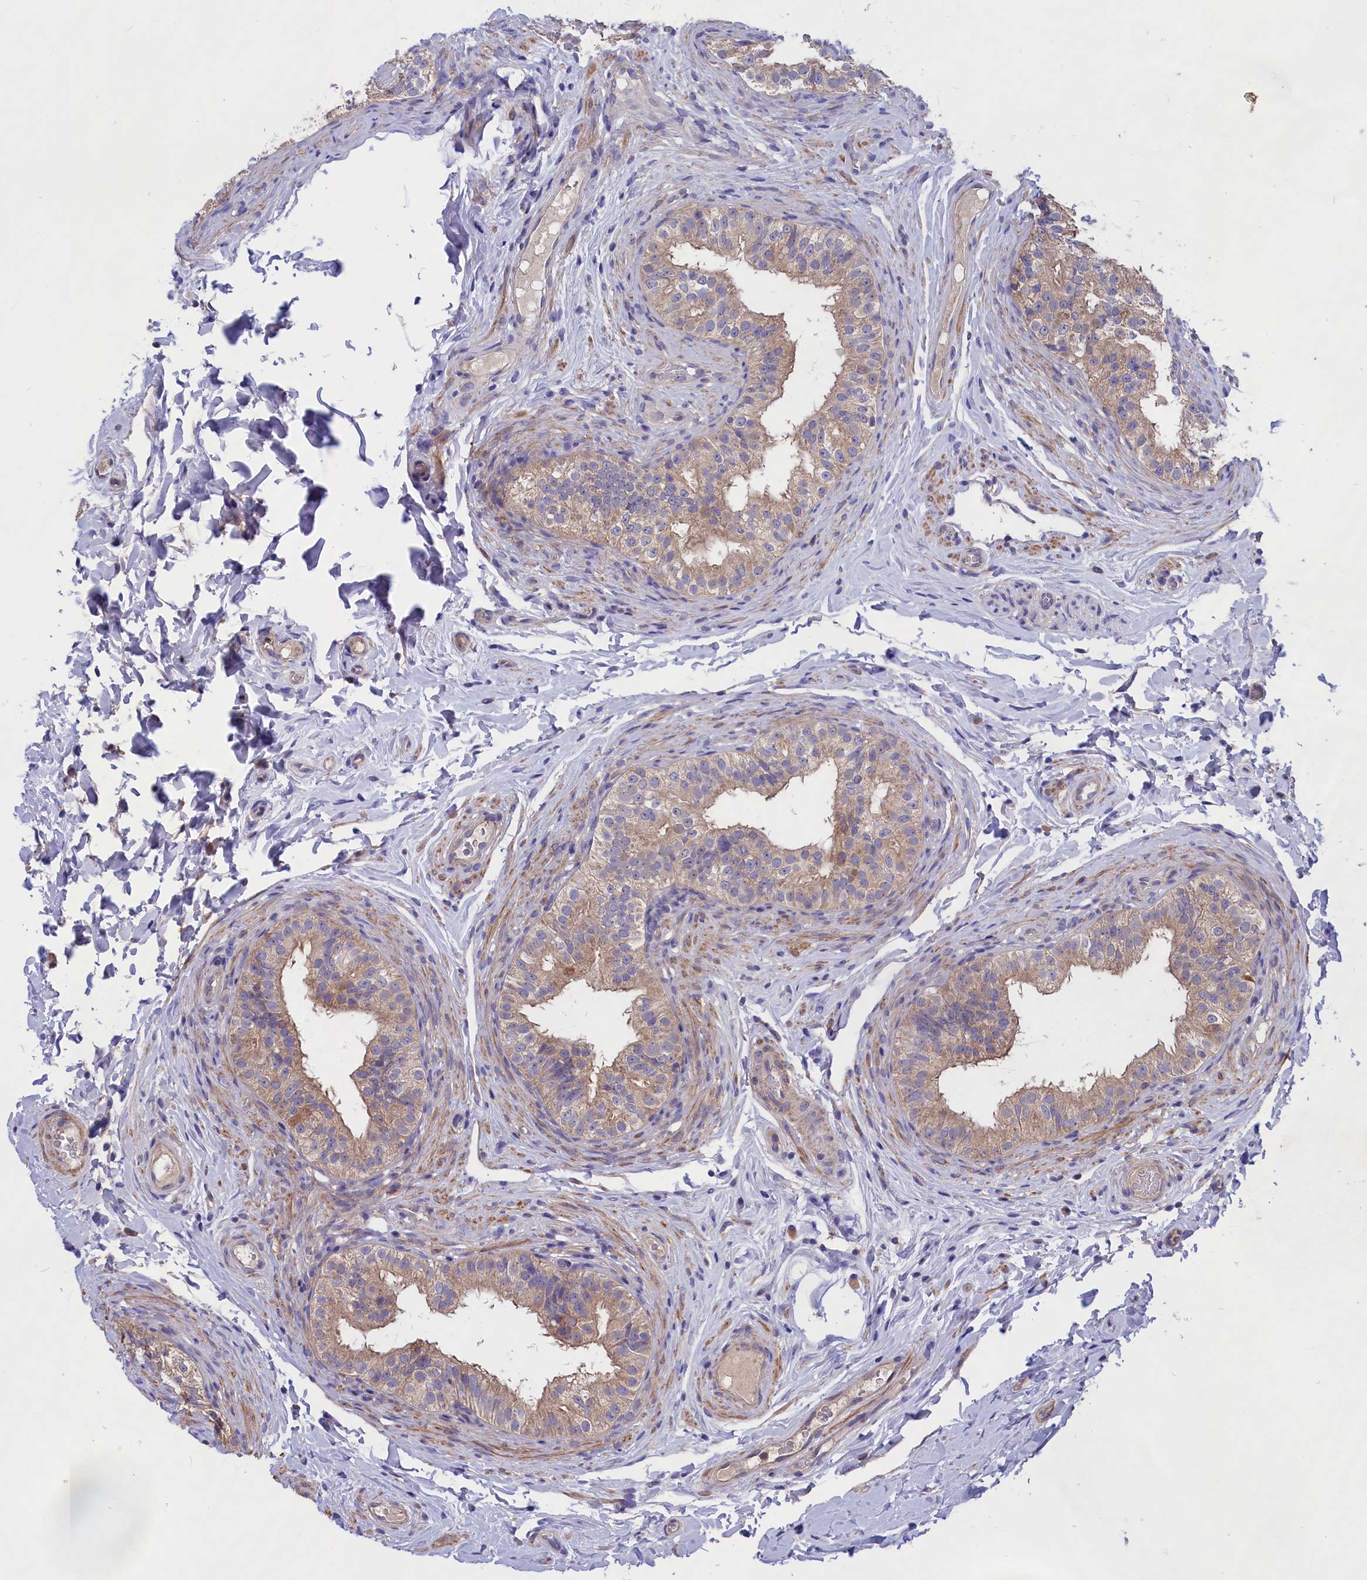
{"staining": {"intensity": "moderate", "quantity": "<25%", "location": "cytoplasmic/membranous"}, "tissue": "epididymis", "cell_type": "Glandular cells", "image_type": "normal", "snomed": [{"axis": "morphology", "description": "Normal tissue, NOS"}, {"axis": "topography", "description": "Epididymis"}], "caption": "A photomicrograph of human epididymis stained for a protein exhibits moderate cytoplasmic/membranous brown staining in glandular cells.", "gene": "AMDHD2", "patient": {"sex": "male", "age": 49}}